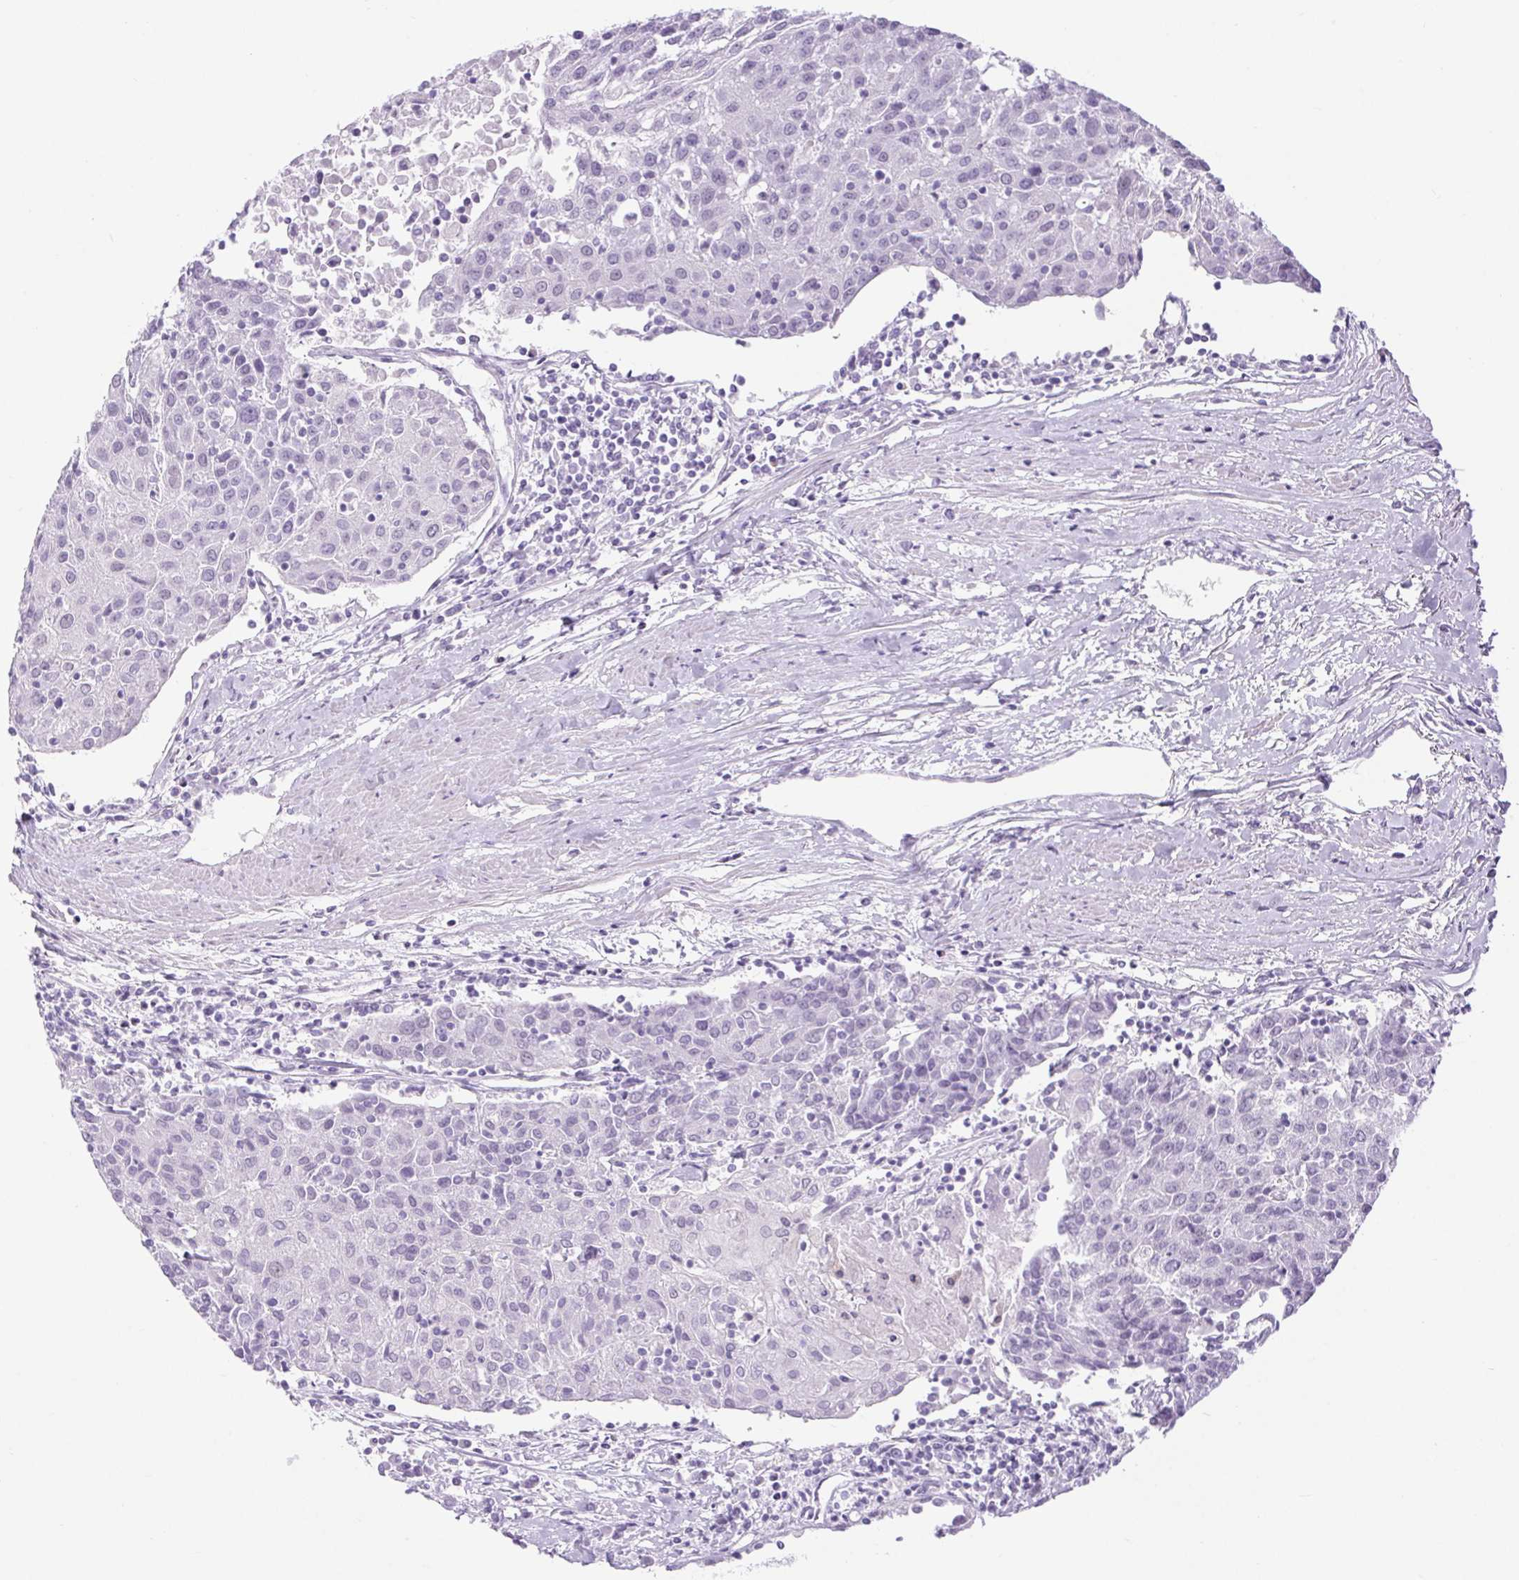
{"staining": {"intensity": "negative", "quantity": "none", "location": "none"}, "tissue": "urothelial cancer", "cell_type": "Tumor cells", "image_type": "cancer", "snomed": [{"axis": "morphology", "description": "Urothelial carcinoma, High grade"}, {"axis": "topography", "description": "Urinary bladder"}], "caption": "IHC histopathology image of neoplastic tissue: human urothelial carcinoma (high-grade) stained with DAB demonstrates no significant protein positivity in tumor cells.", "gene": "BCAS1", "patient": {"sex": "female", "age": 85}}